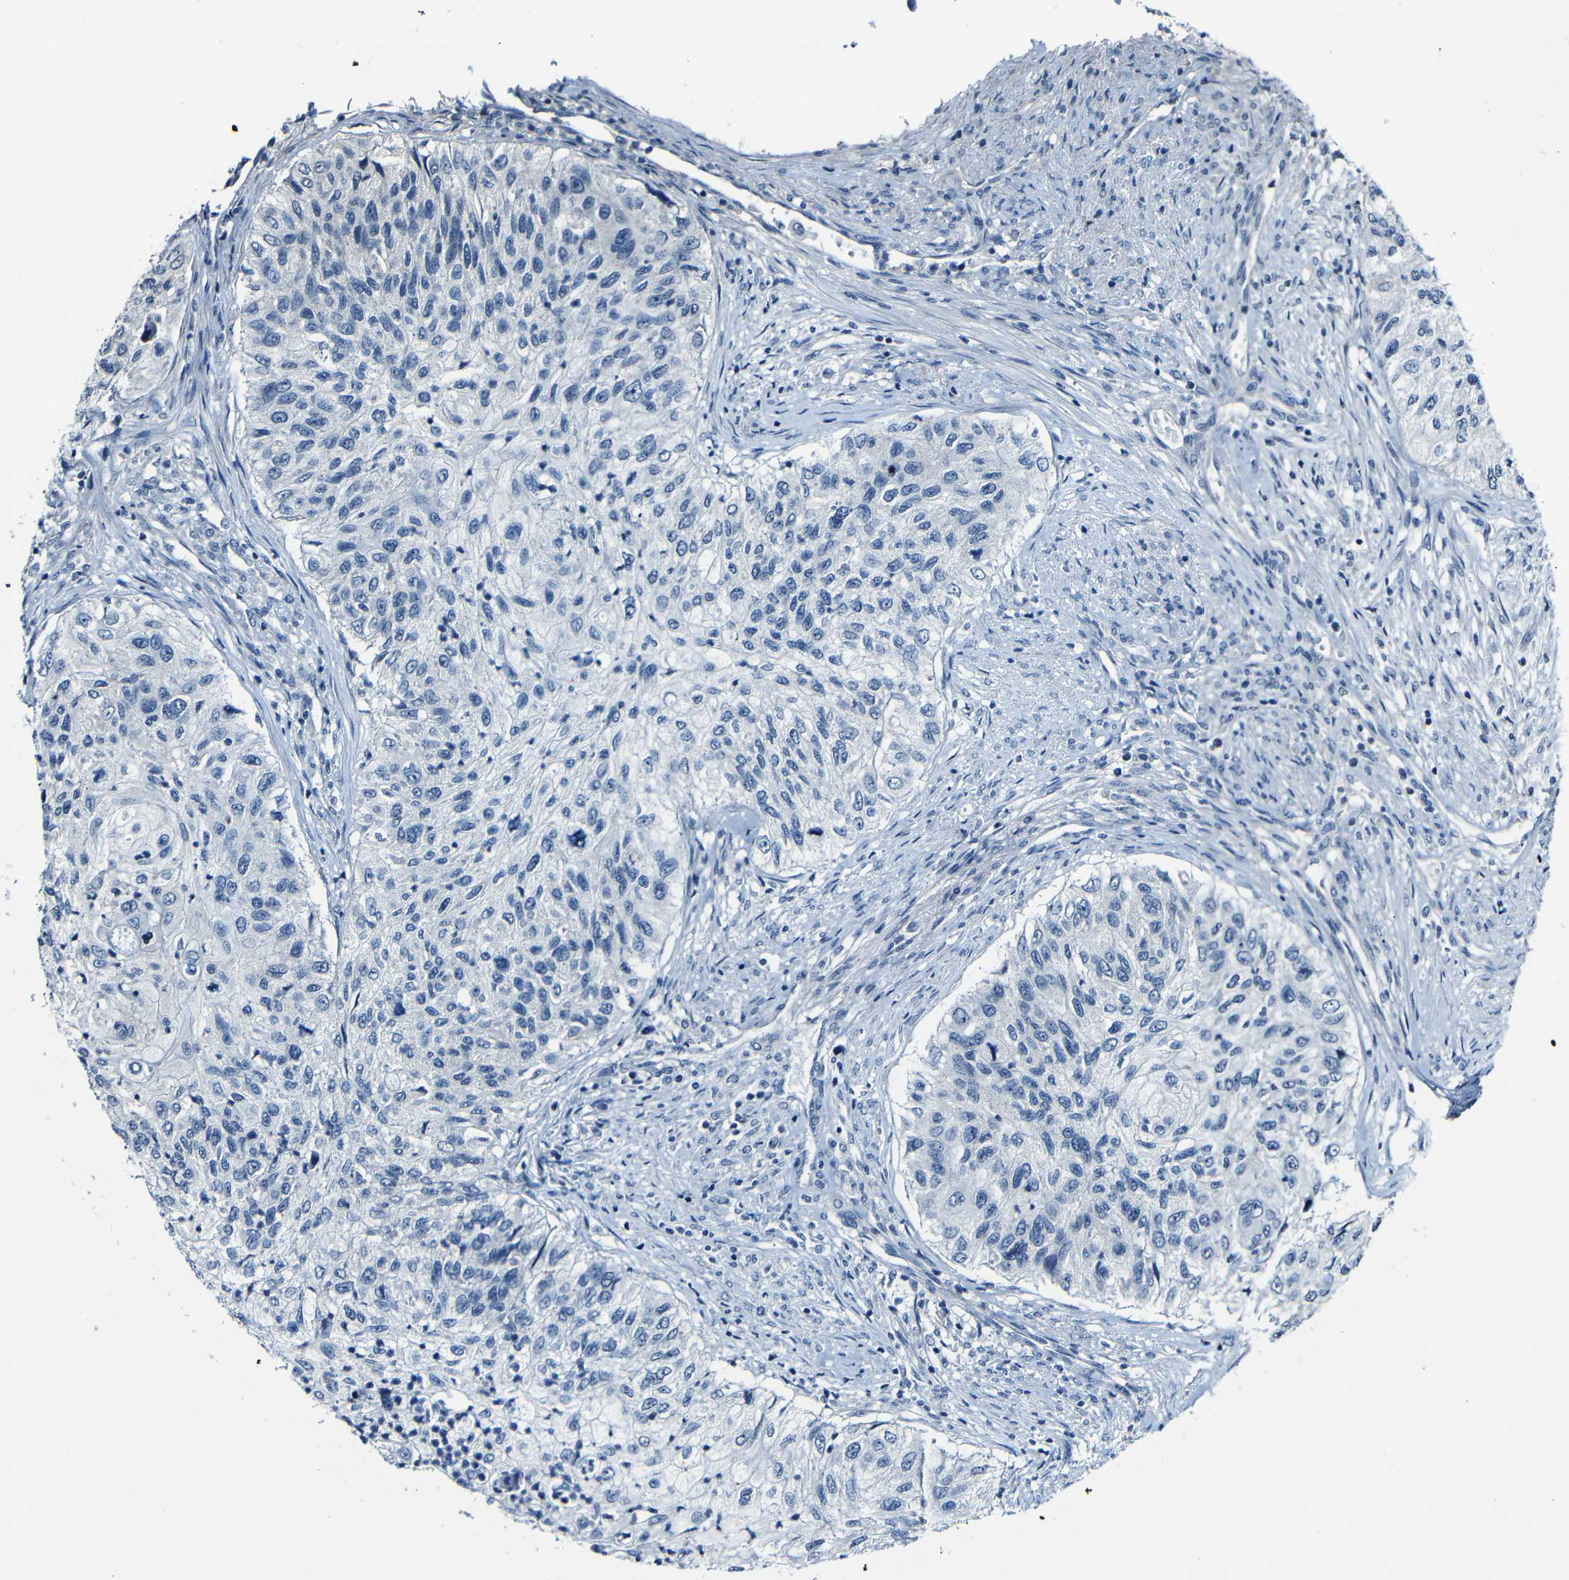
{"staining": {"intensity": "negative", "quantity": "none", "location": "none"}, "tissue": "urothelial cancer", "cell_type": "Tumor cells", "image_type": "cancer", "snomed": [{"axis": "morphology", "description": "Urothelial carcinoma, High grade"}, {"axis": "topography", "description": "Urinary bladder"}], "caption": "This is a micrograph of immunohistochemistry staining of urothelial cancer, which shows no expression in tumor cells.", "gene": "ANK3", "patient": {"sex": "female", "age": 60}}